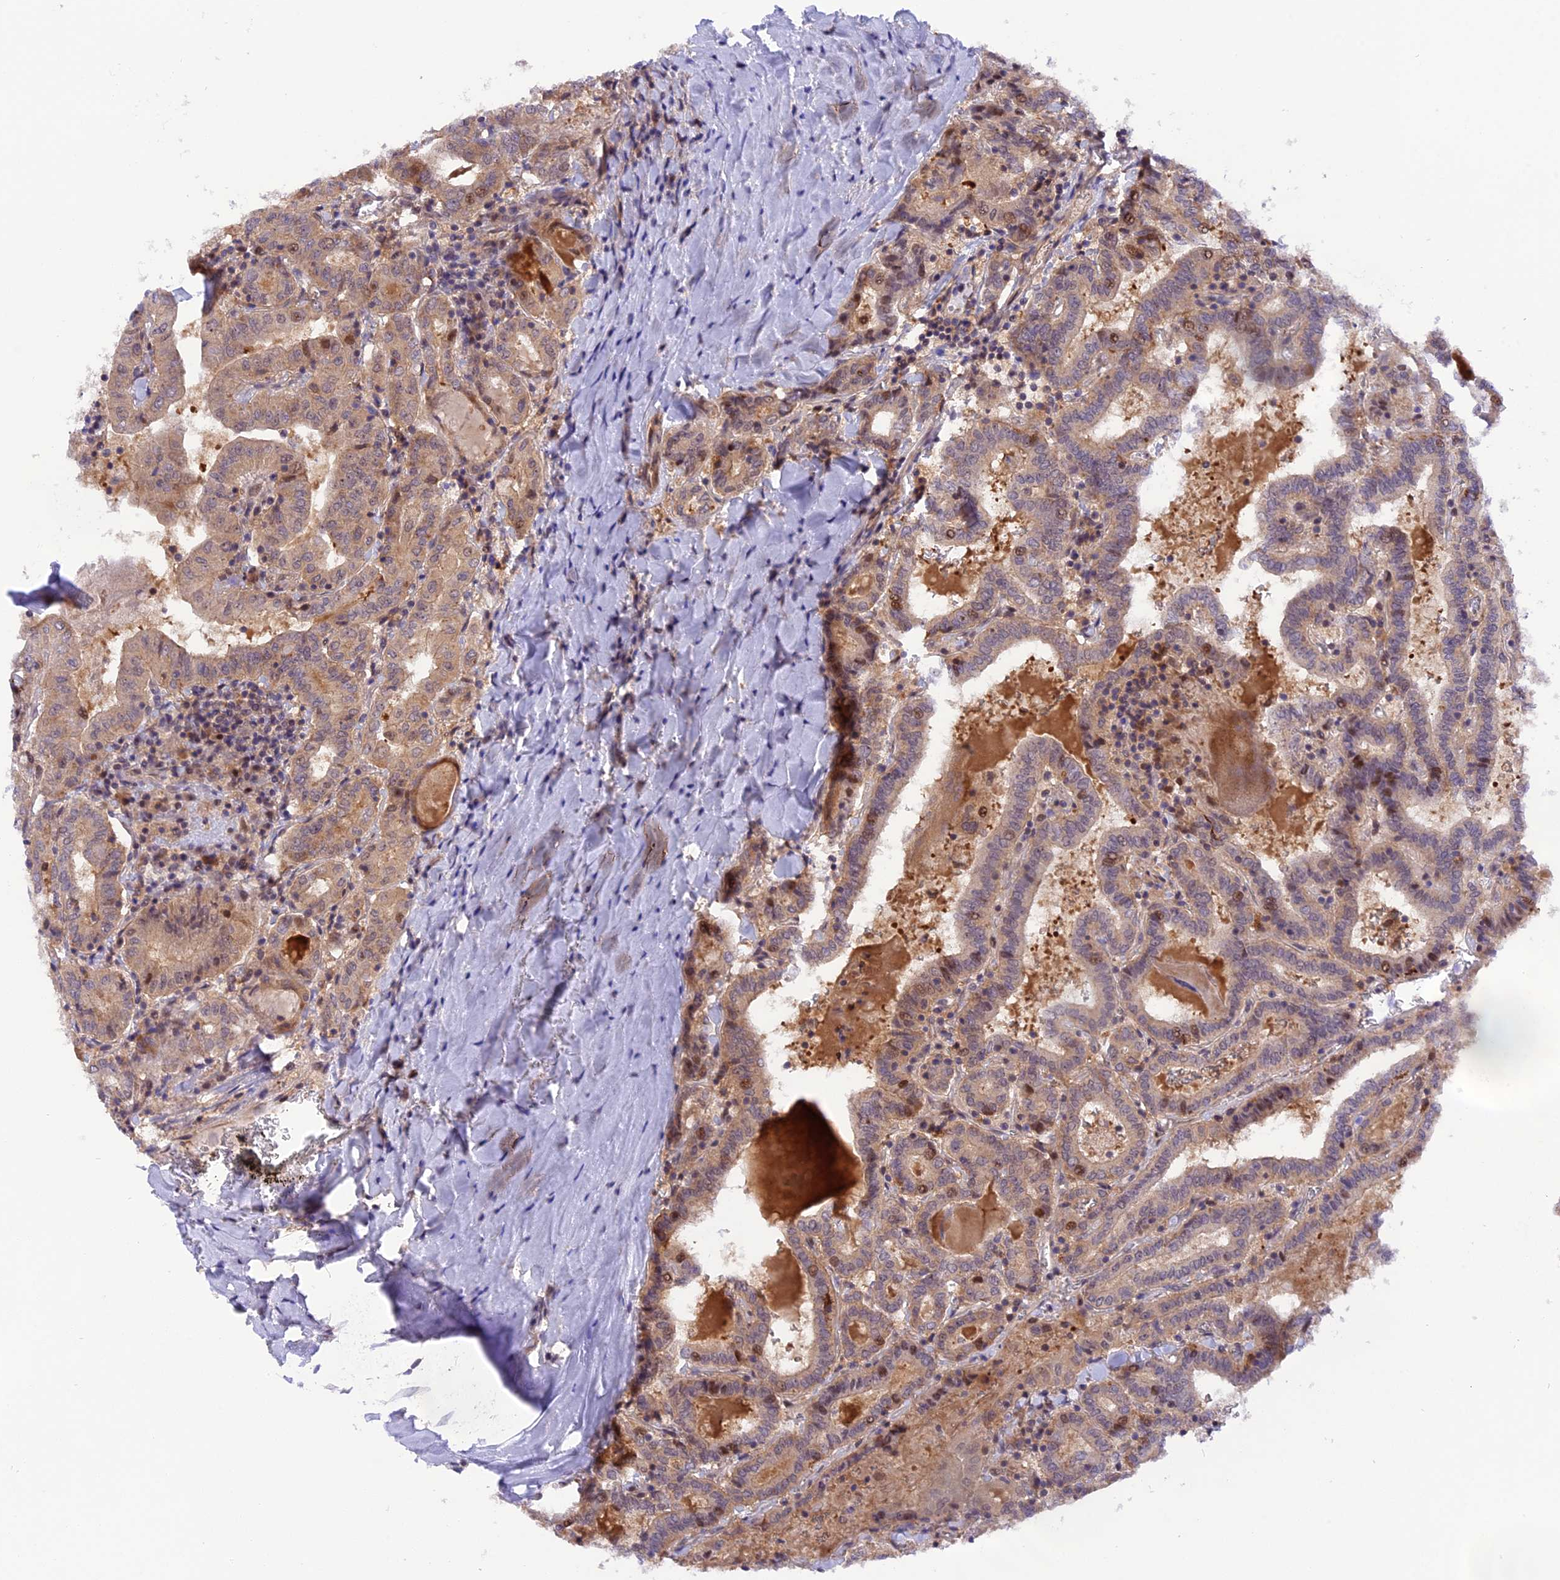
{"staining": {"intensity": "weak", "quantity": ">75%", "location": "cytoplasmic/membranous,nuclear"}, "tissue": "thyroid cancer", "cell_type": "Tumor cells", "image_type": "cancer", "snomed": [{"axis": "morphology", "description": "Papillary adenocarcinoma, NOS"}, {"axis": "topography", "description": "Thyroid gland"}], "caption": "Tumor cells demonstrate weak cytoplasmic/membranous and nuclear positivity in about >75% of cells in thyroid cancer.", "gene": "SAMD4A", "patient": {"sex": "female", "age": 72}}